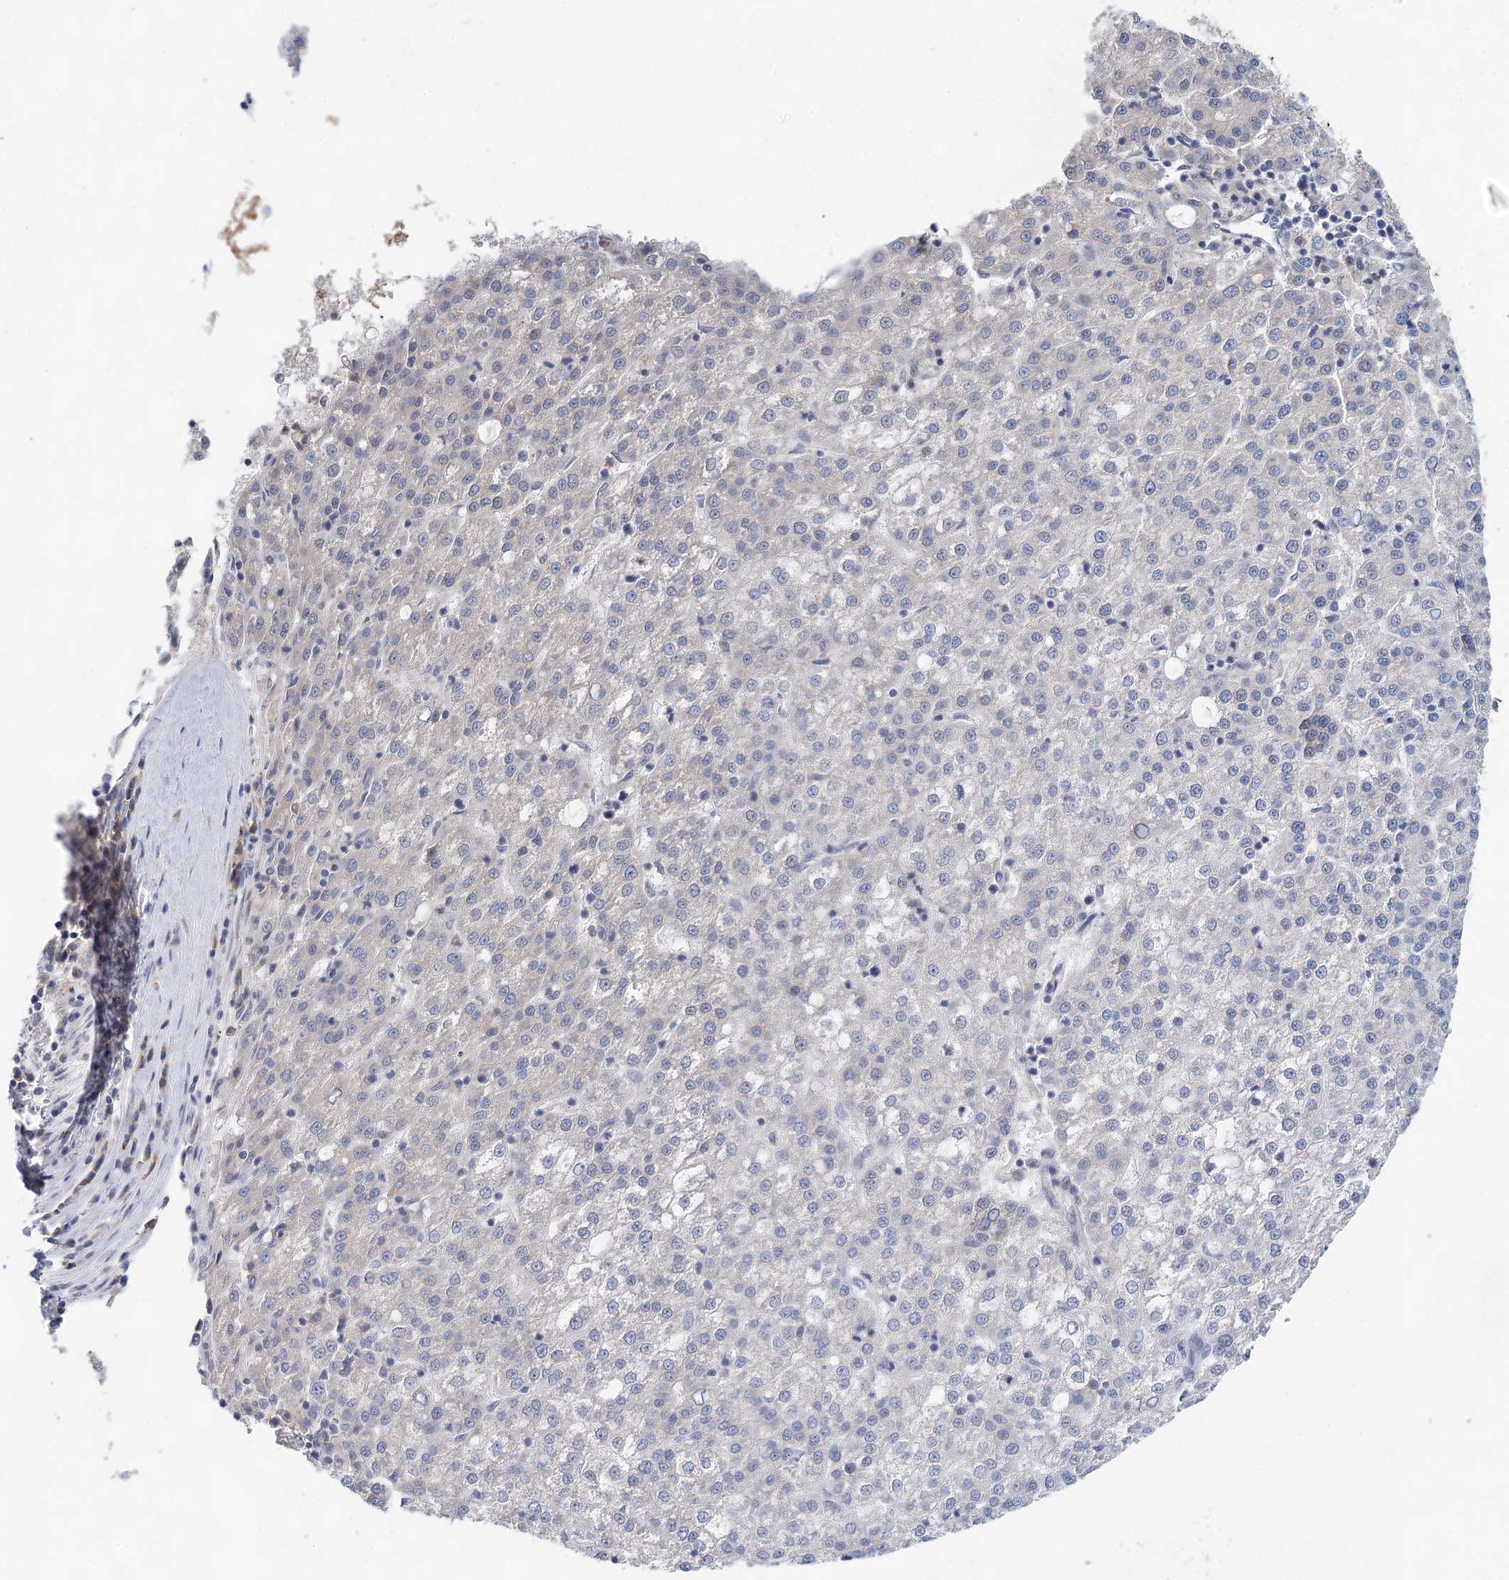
{"staining": {"intensity": "negative", "quantity": "none", "location": "none"}, "tissue": "liver cancer", "cell_type": "Tumor cells", "image_type": "cancer", "snomed": [{"axis": "morphology", "description": "Carcinoma, Hepatocellular, NOS"}, {"axis": "topography", "description": "Liver"}], "caption": "Human liver cancer stained for a protein using immunohistochemistry shows no positivity in tumor cells.", "gene": "BLTP1", "patient": {"sex": "female", "age": 58}}